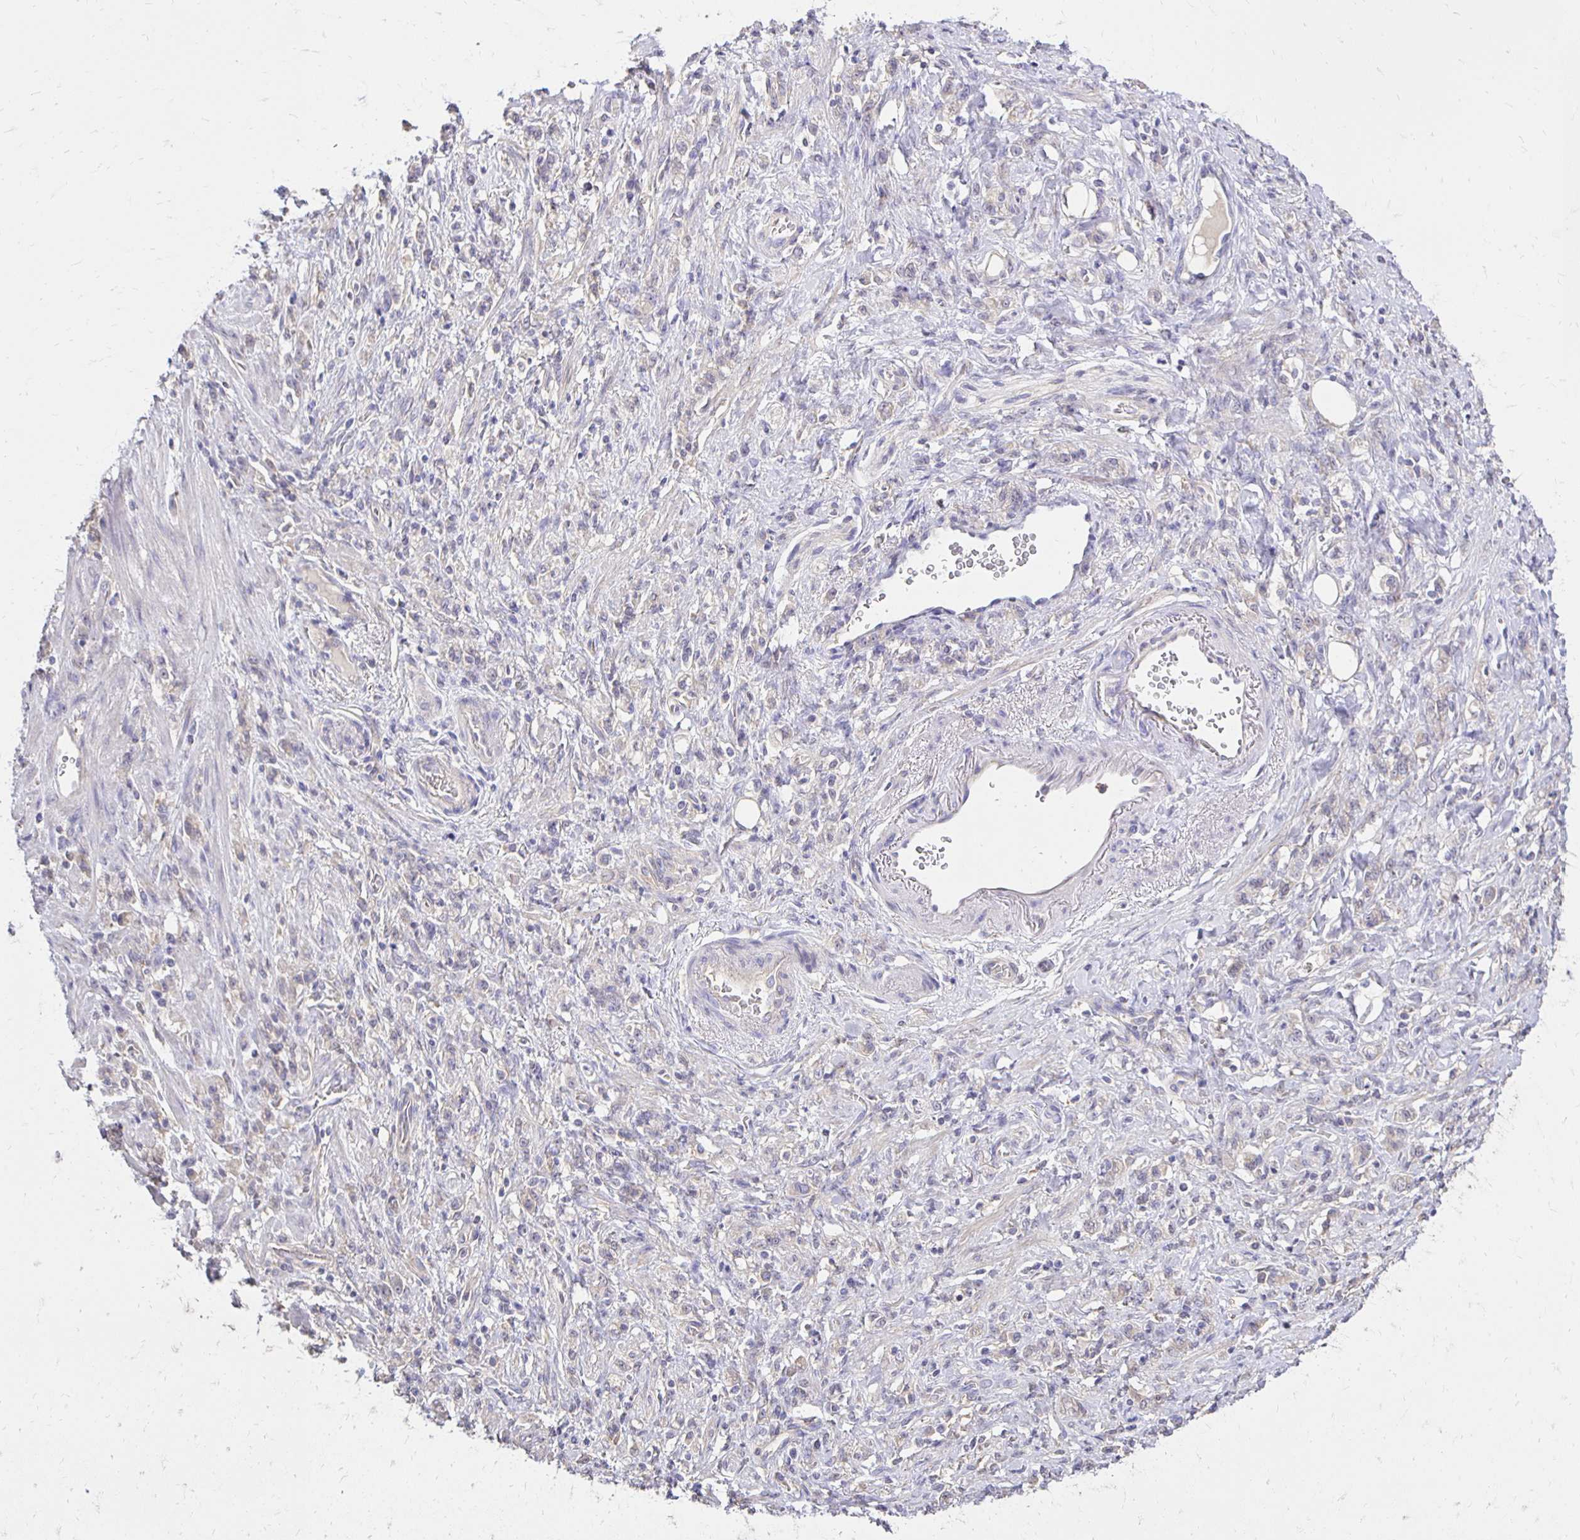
{"staining": {"intensity": "negative", "quantity": "none", "location": "none"}, "tissue": "stomach cancer", "cell_type": "Tumor cells", "image_type": "cancer", "snomed": [{"axis": "morphology", "description": "Adenocarcinoma, NOS"}, {"axis": "topography", "description": "Stomach"}], "caption": "The photomicrograph reveals no staining of tumor cells in stomach cancer. (Immunohistochemistry, brightfield microscopy, high magnification).", "gene": "PNPLA3", "patient": {"sex": "male", "age": 77}}